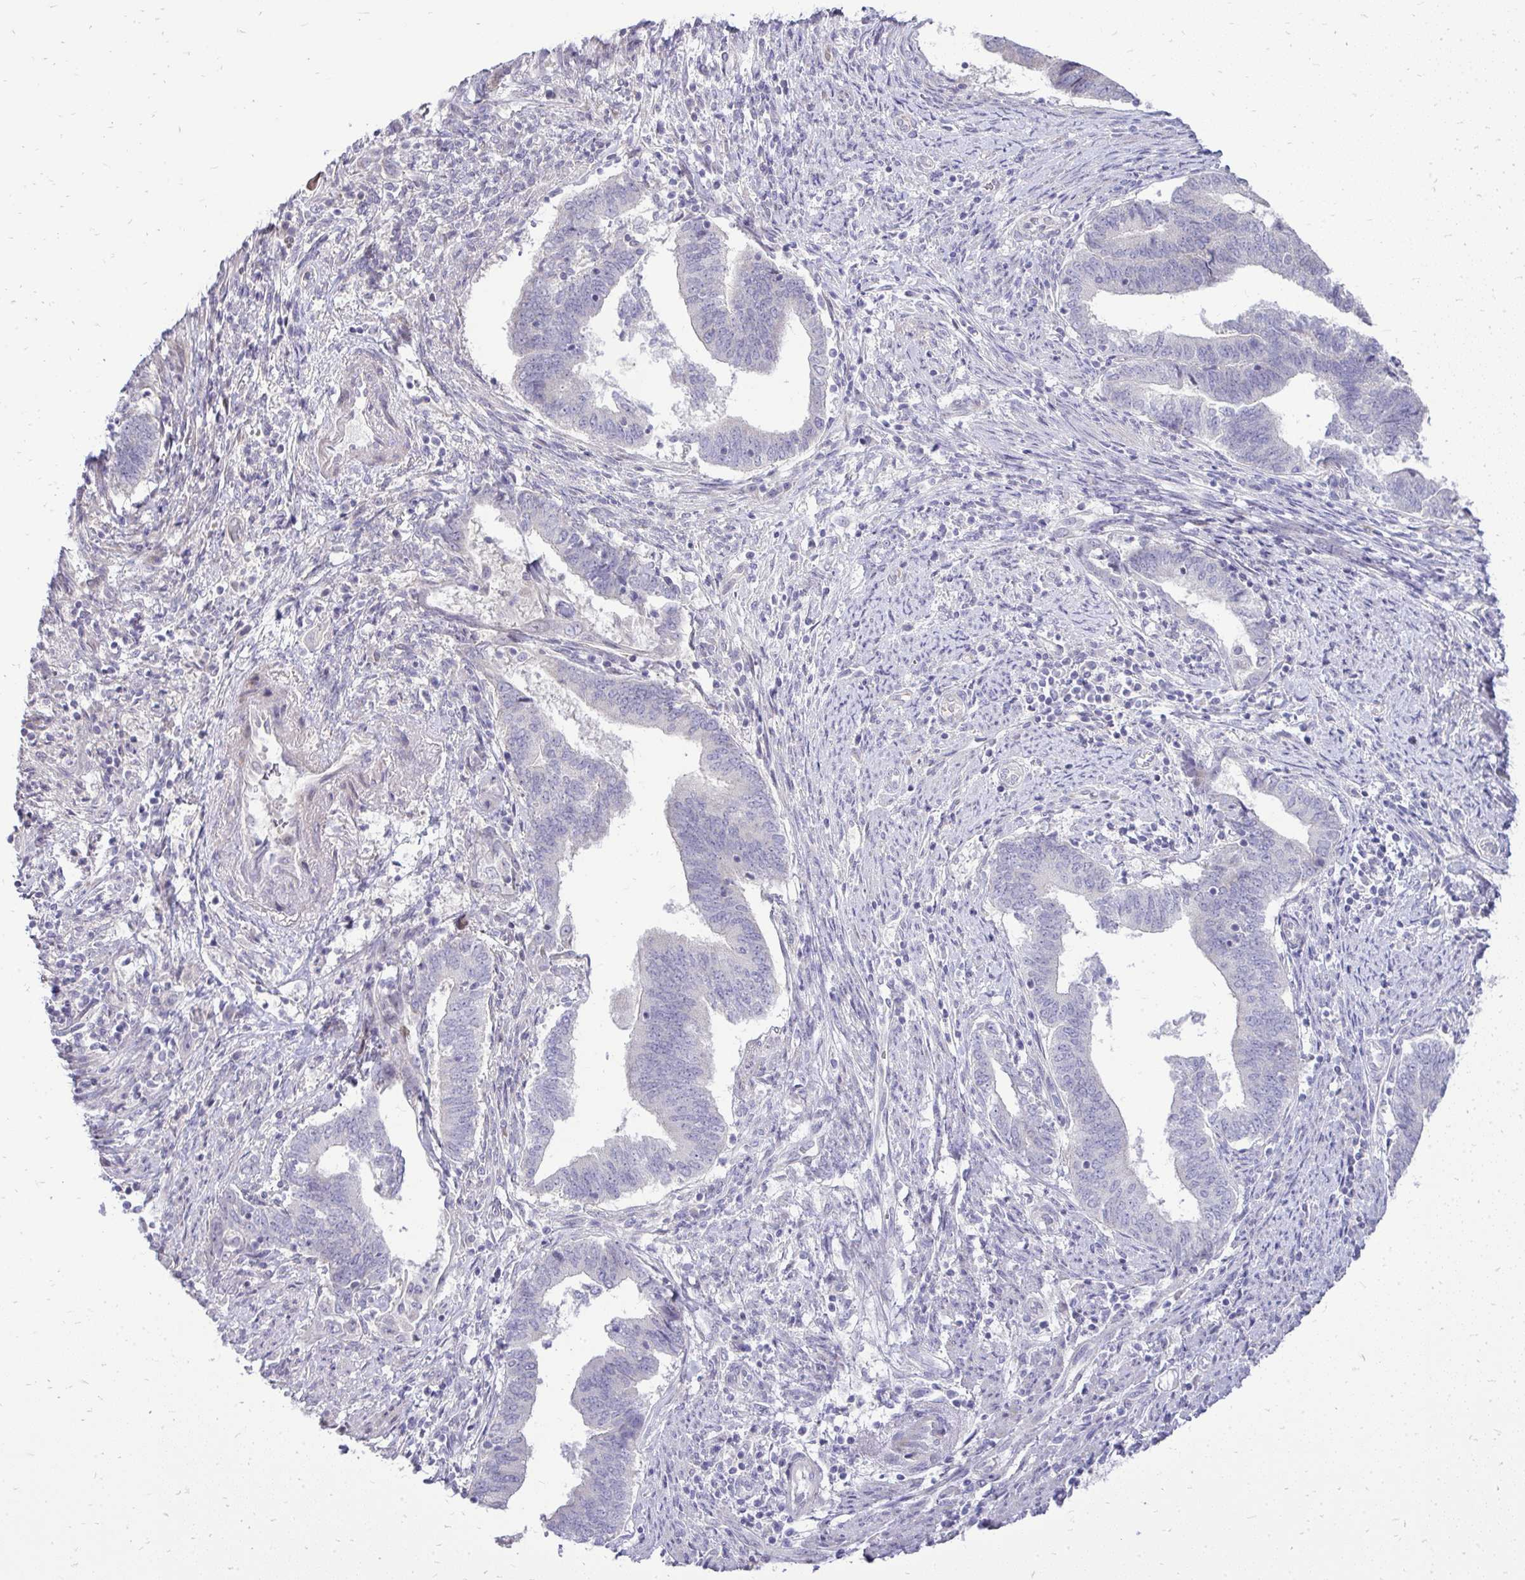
{"staining": {"intensity": "negative", "quantity": "none", "location": "none"}, "tissue": "endometrial cancer", "cell_type": "Tumor cells", "image_type": "cancer", "snomed": [{"axis": "morphology", "description": "Adenocarcinoma, NOS"}, {"axis": "topography", "description": "Endometrium"}], "caption": "This image is of endometrial cancer stained with immunohistochemistry (IHC) to label a protein in brown with the nuclei are counter-stained blue. There is no positivity in tumor cells.", "gene": "OR8D1", "patient": {"sex": "female", "age": 65}}